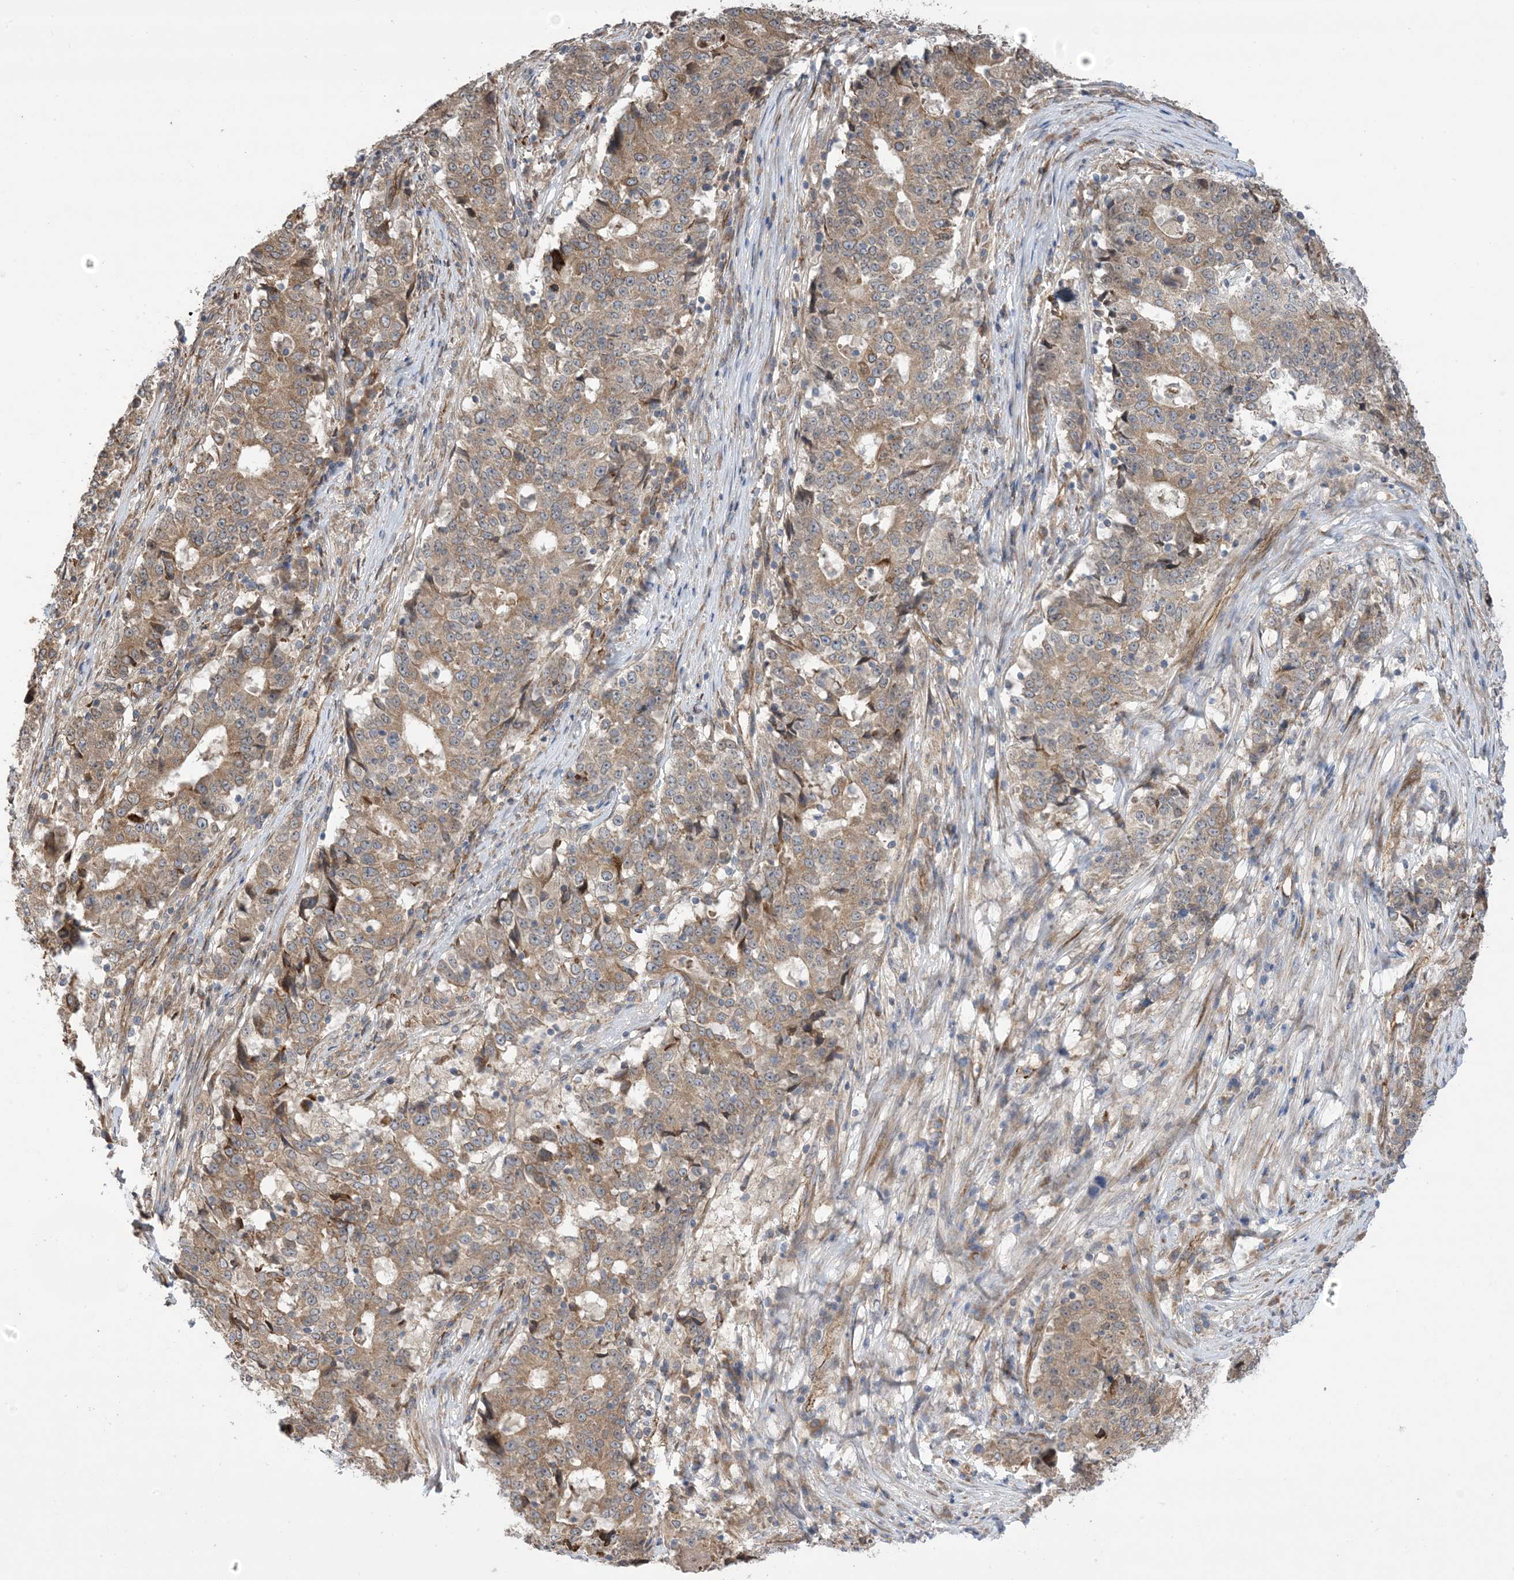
{"staining": {"intensity": "moderate", "quantity": ">75%", "location": "cytoplasmic/membranous"}, "tissue": "stomach cancer", "cell_type": "Tumor cells", "image_type": "cancer", "snomed": [{"axis": "morphology", "description": "Adenocarcinoma, NOS"}, {"axis": "topography", "description": "Stomach"}], "caption": "Human stomach adenocarcinoma stained for a protein (brown) shows moderate cytoplasmic/membranous positive positivity in approximately >75% of tumor cells.", "gene": "CLEC16A", "patient": {"sex": "male", "age": 59}}